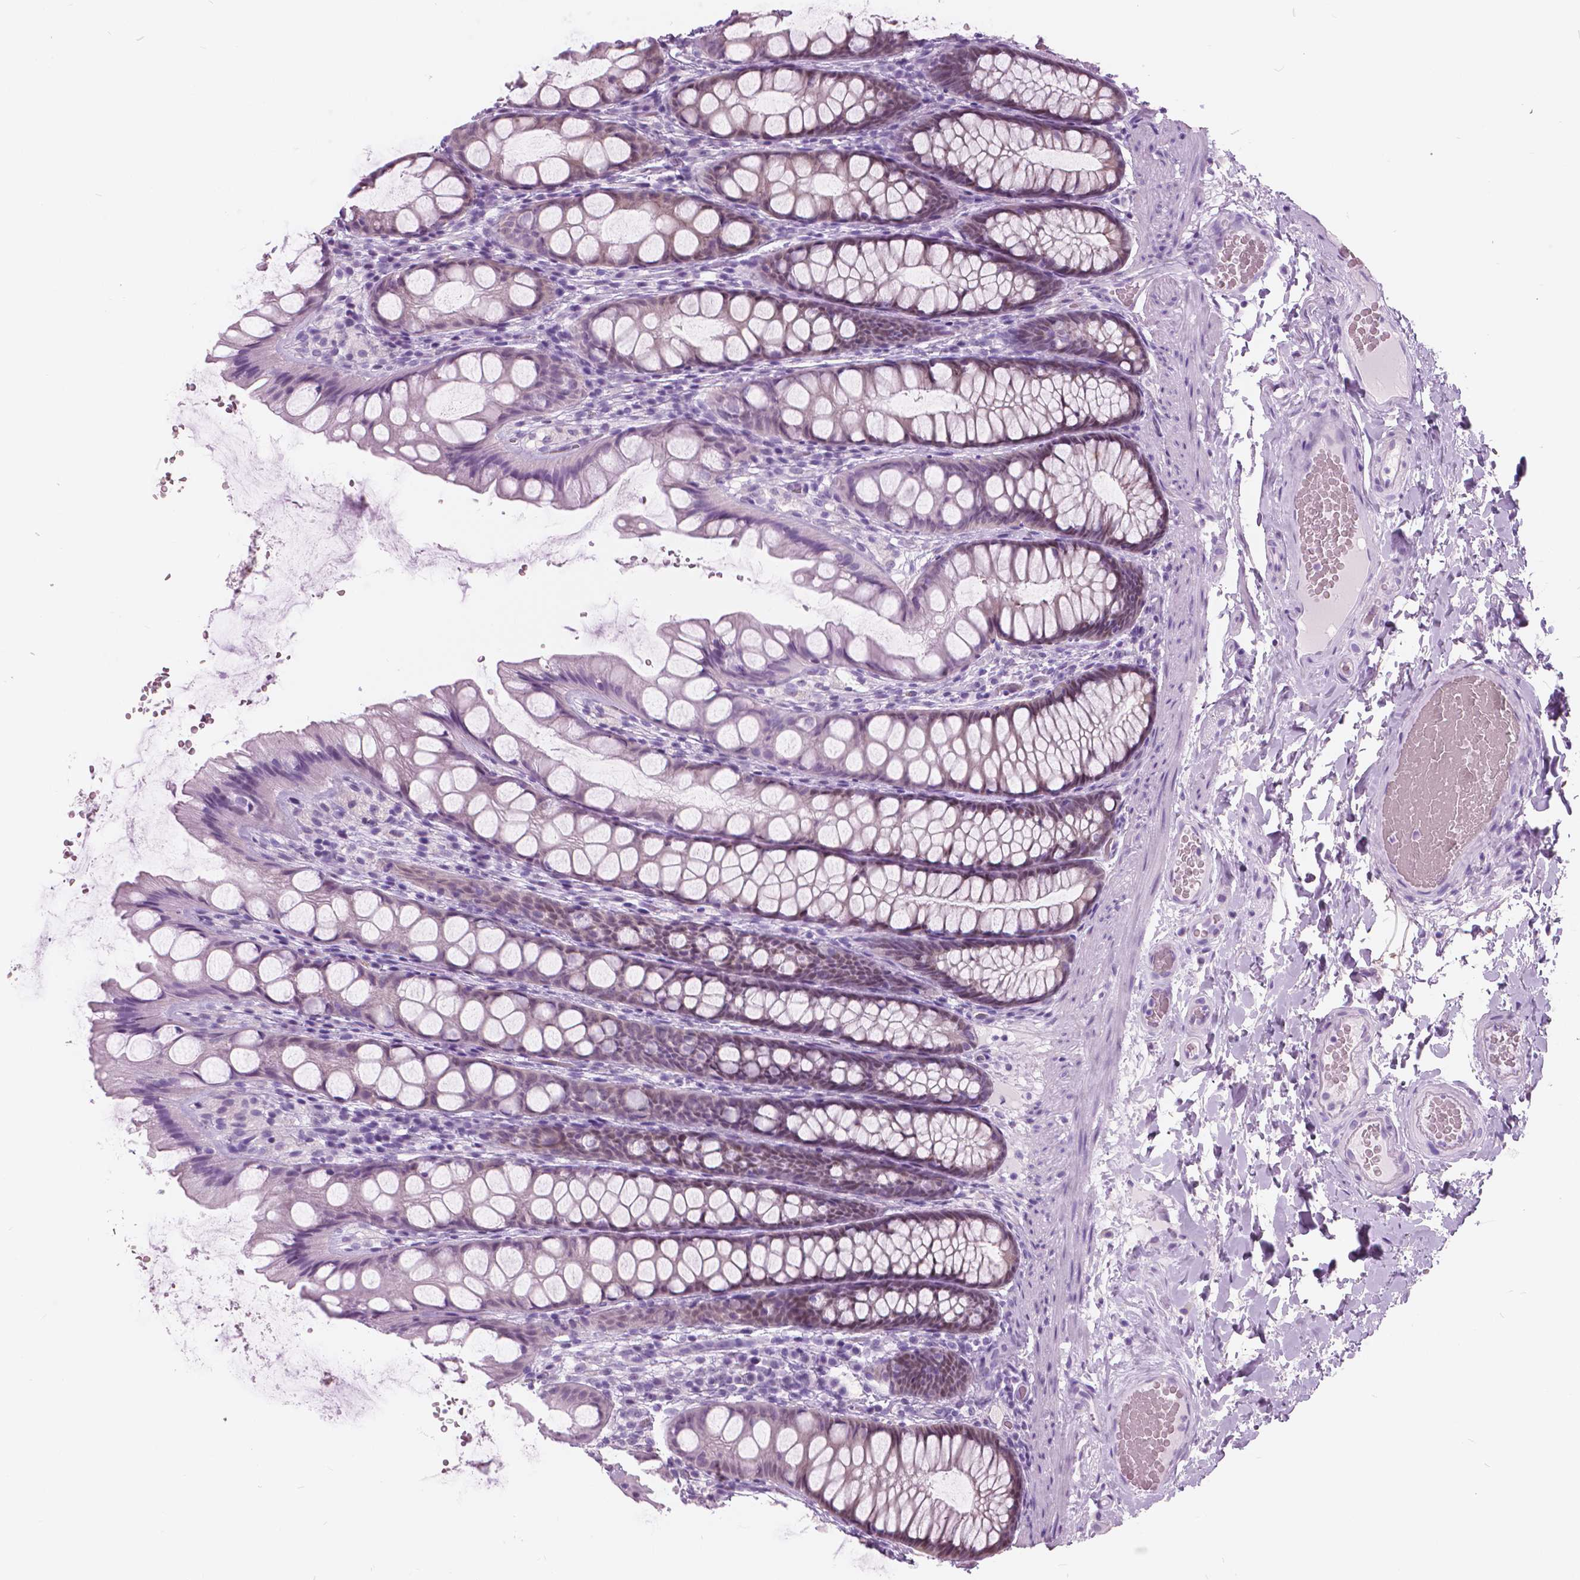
{"staining": {"intensity": "negative", "quantity": "none", "location": "none"}, "tissue": "colon", "cell_type": "Endothelial cells", "image_type": "normal", "snomed": [{"axis": "morphology", "description": "Normal tissue, NOS"}, {"axis": "topography", "description": "Colon"}], "caption": "Protein analysis of normal colon shows no significant expression in endothelial cells.", "gene": "SFTPD", "patient": {"sex": "male", "age": 47}}